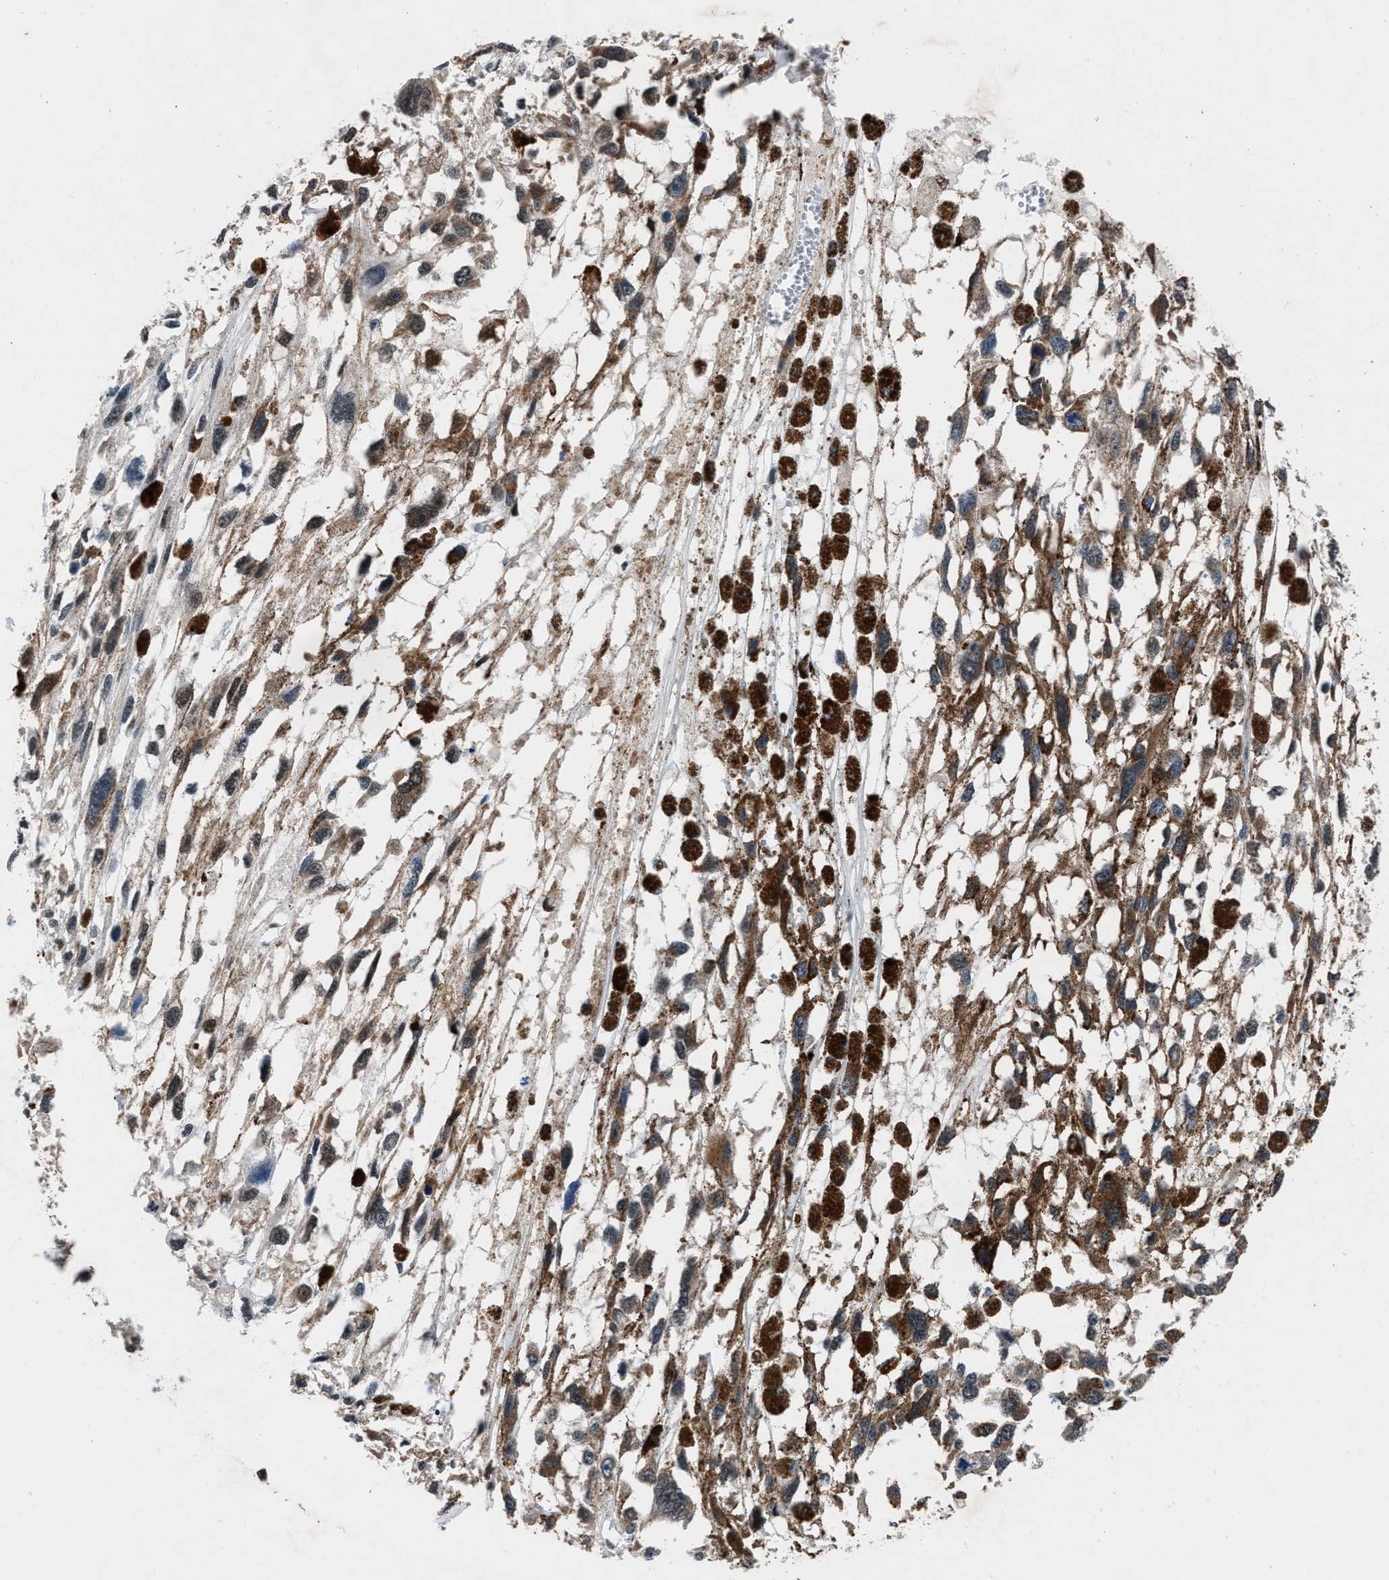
{"staining": {"intensity": "moderate", "quantity": "25%-75%", "location": "cytoplasmic/membranous"}, "tissue": "melanoma", "cell_type": "Tumor cells", "image_type": "cancer", "snomed": [{"axis": "morphology", "description": "Malignant melanoma, Metastatic site"}, {"axis": "topography", "description": "Lymph node"}], "caption": "Melanoma stained with immunohistochemistry (IHC) displays moderate cytoplasmic/membranous positivity in approximately 25%-75% of tumor cells.", "gene": "PRRC2B", "patient": {"sex": "male", "age": 59}}